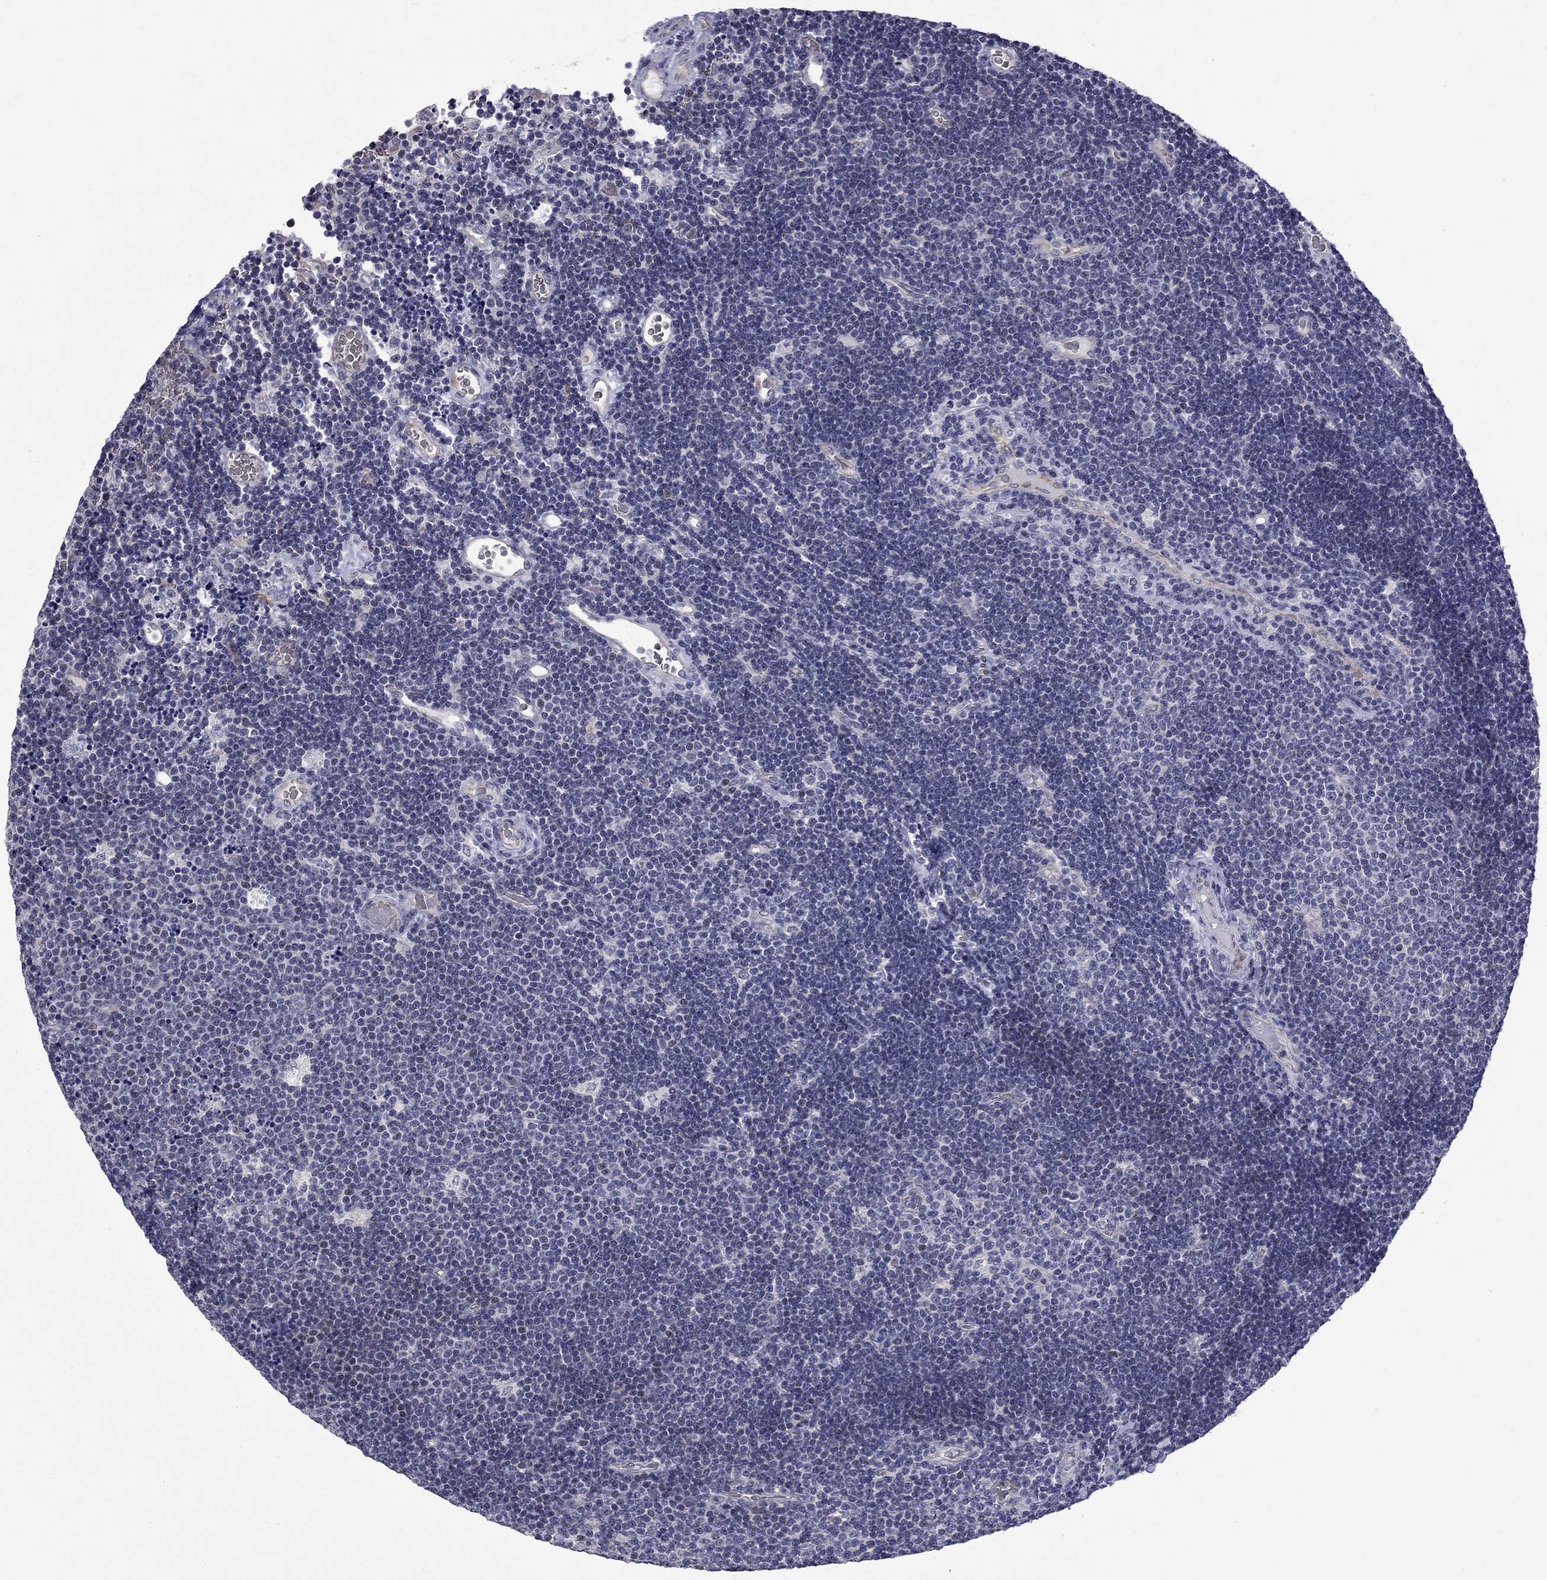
{"staining": {"intensity": "negative", "quantity": "none", "location": "none"}, "tissue": "lymphoma", "cell_type": "Tumor cells", "image_type": "cancer", "snomed": [{"axis": "morphology", "description": "Malignant lymphoma, non-Hodgkin's type, Low grade"}, {"axis": "topography", "description": "Brain"}], "caption": "Human low-grade malignant lymphoma, non-Hodgkin's type stained for a protein using immunohistochemistry exhibits no staining in tumor cells.", "gene": "HTR4", "patient": {"sex": "female", "age": 66}}